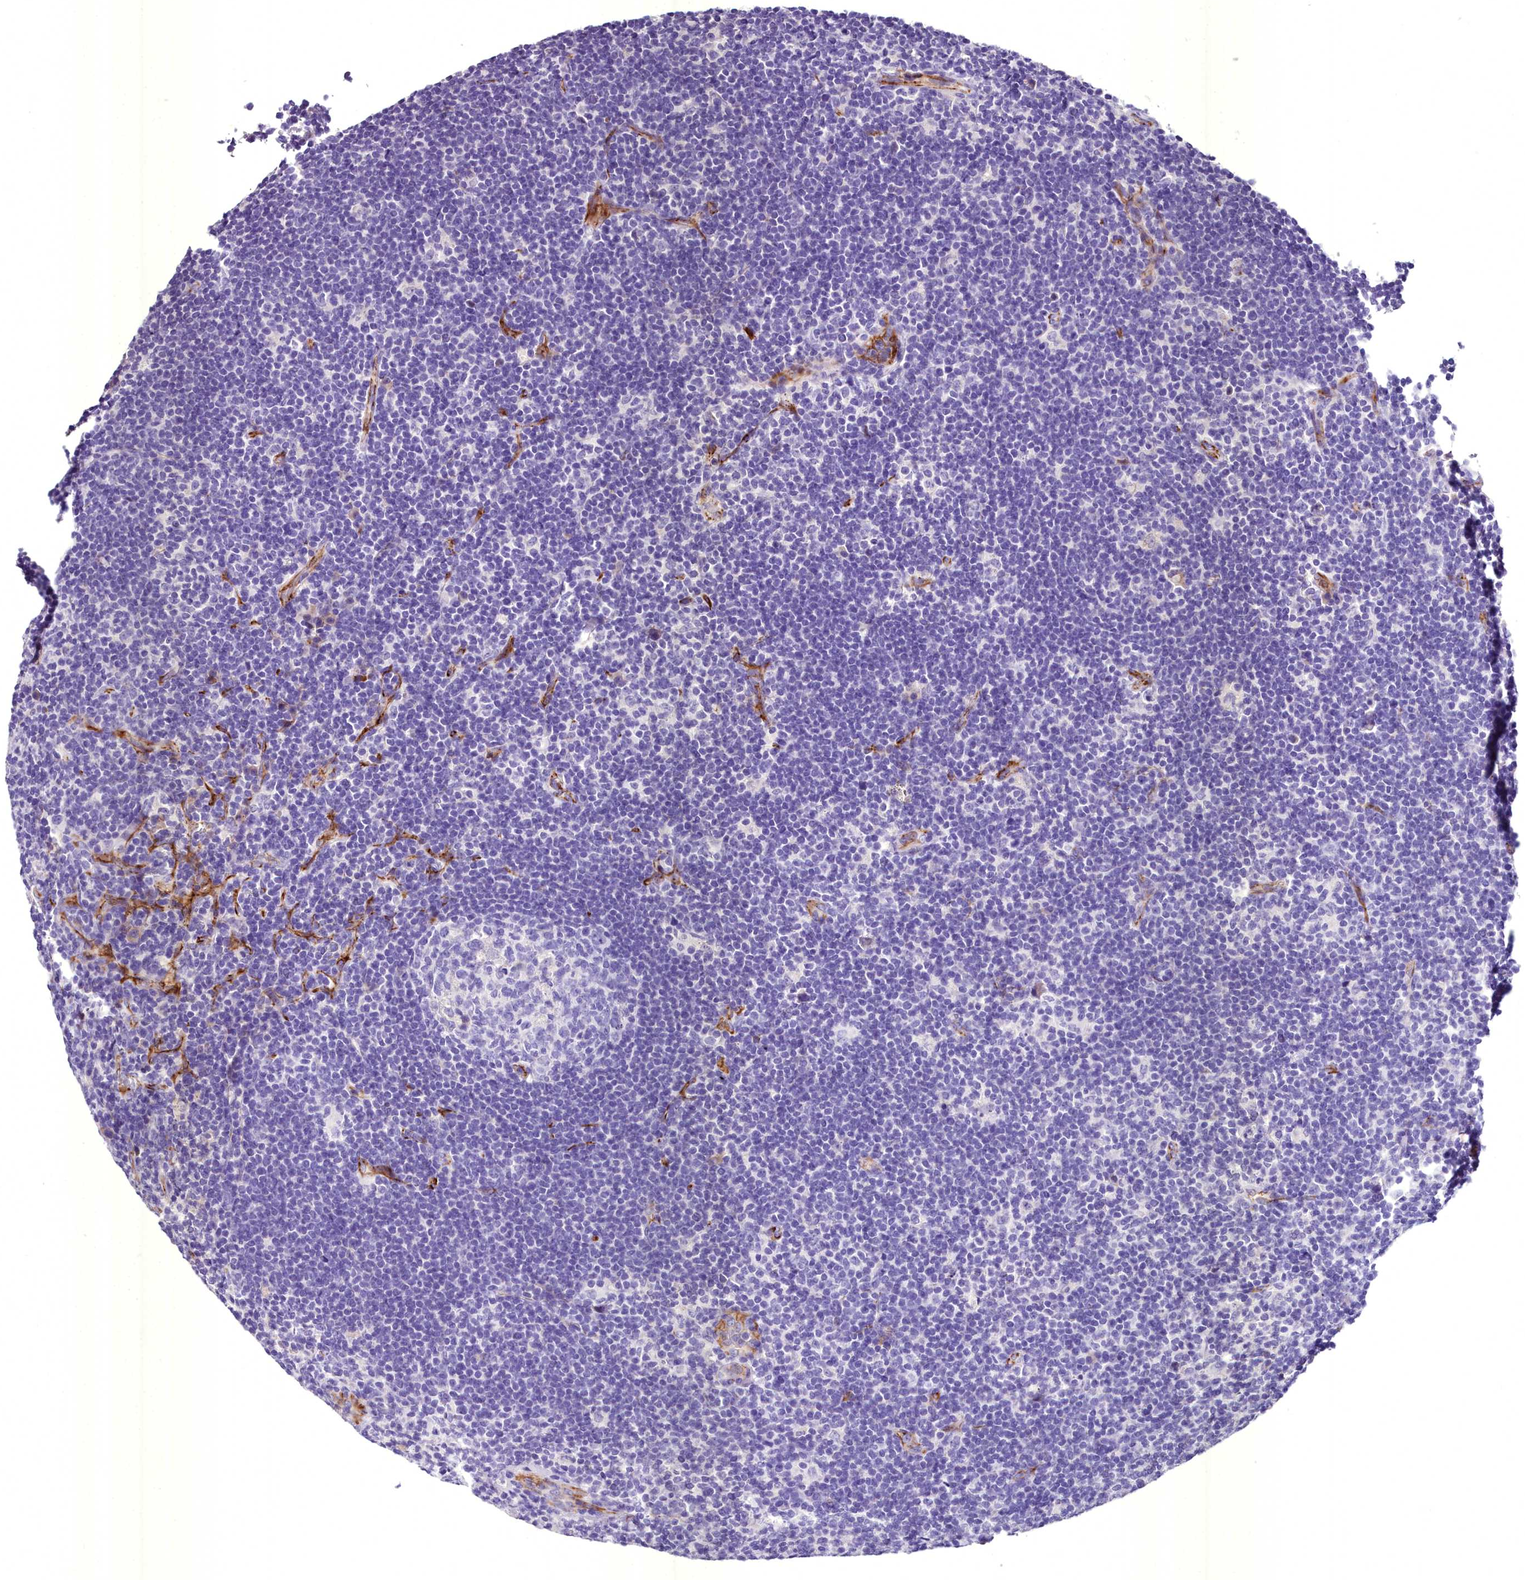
{"staining": {"intensity": "negative", "quantity": "none", "location": "none"}, "tissue": "lymphoma", "cell_type": "Tumor cells", "image_type": "cancer", "snomed": [{"axis": "morphology", "description": "Hodgkin's disease, NOS"}, {"axis": "topography", "description": "Lymph node"}], "caption": "Immunohistochemistry (IHC) micrograph of neoplastic tissue: Hodgkin's disease stained with DAB demonstrates no significant protein expression in tumor cells.", "gene": "MS4A18", "patient": {"sex": "female", "age": 57}}